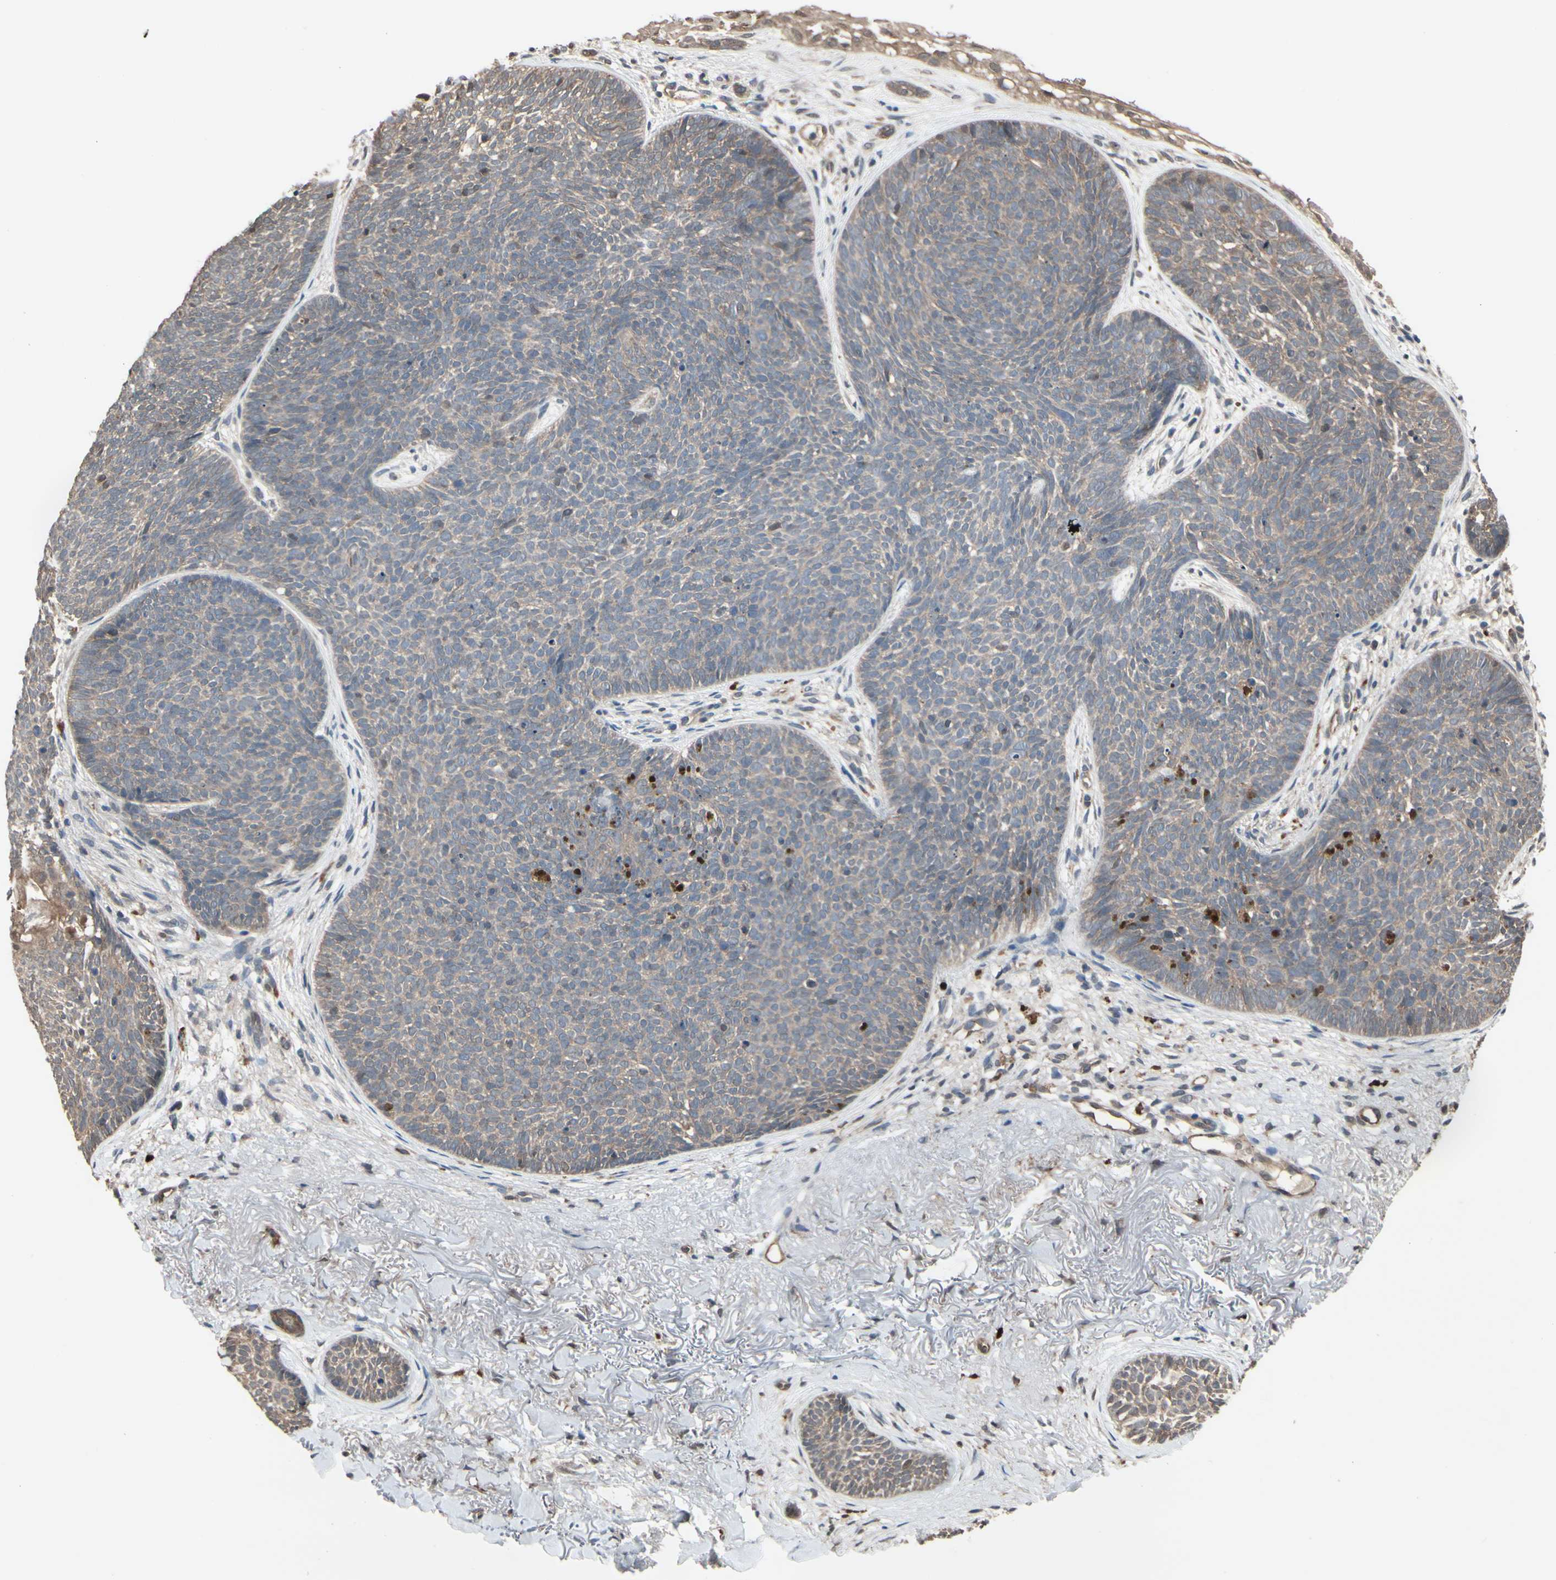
{"staining": {"intensity": "weak", "quantity": ">75%", "location": "cytoplasmic/membranous"}, "tissue": "skin cancer", "cell_type": "Tumor cells", "image_type": "cancer", "snomed": [{"axis": "morphology", "description": "Basal cell carcinoma"}, {"axis": "topography", "description": "Skin"}], "caption": "Human skin cancer stained with a protein marker demonstrates weak staining in tumor cells.", "gene": "PNPLA7", "patient": {"sex": "female", "age": 70}}